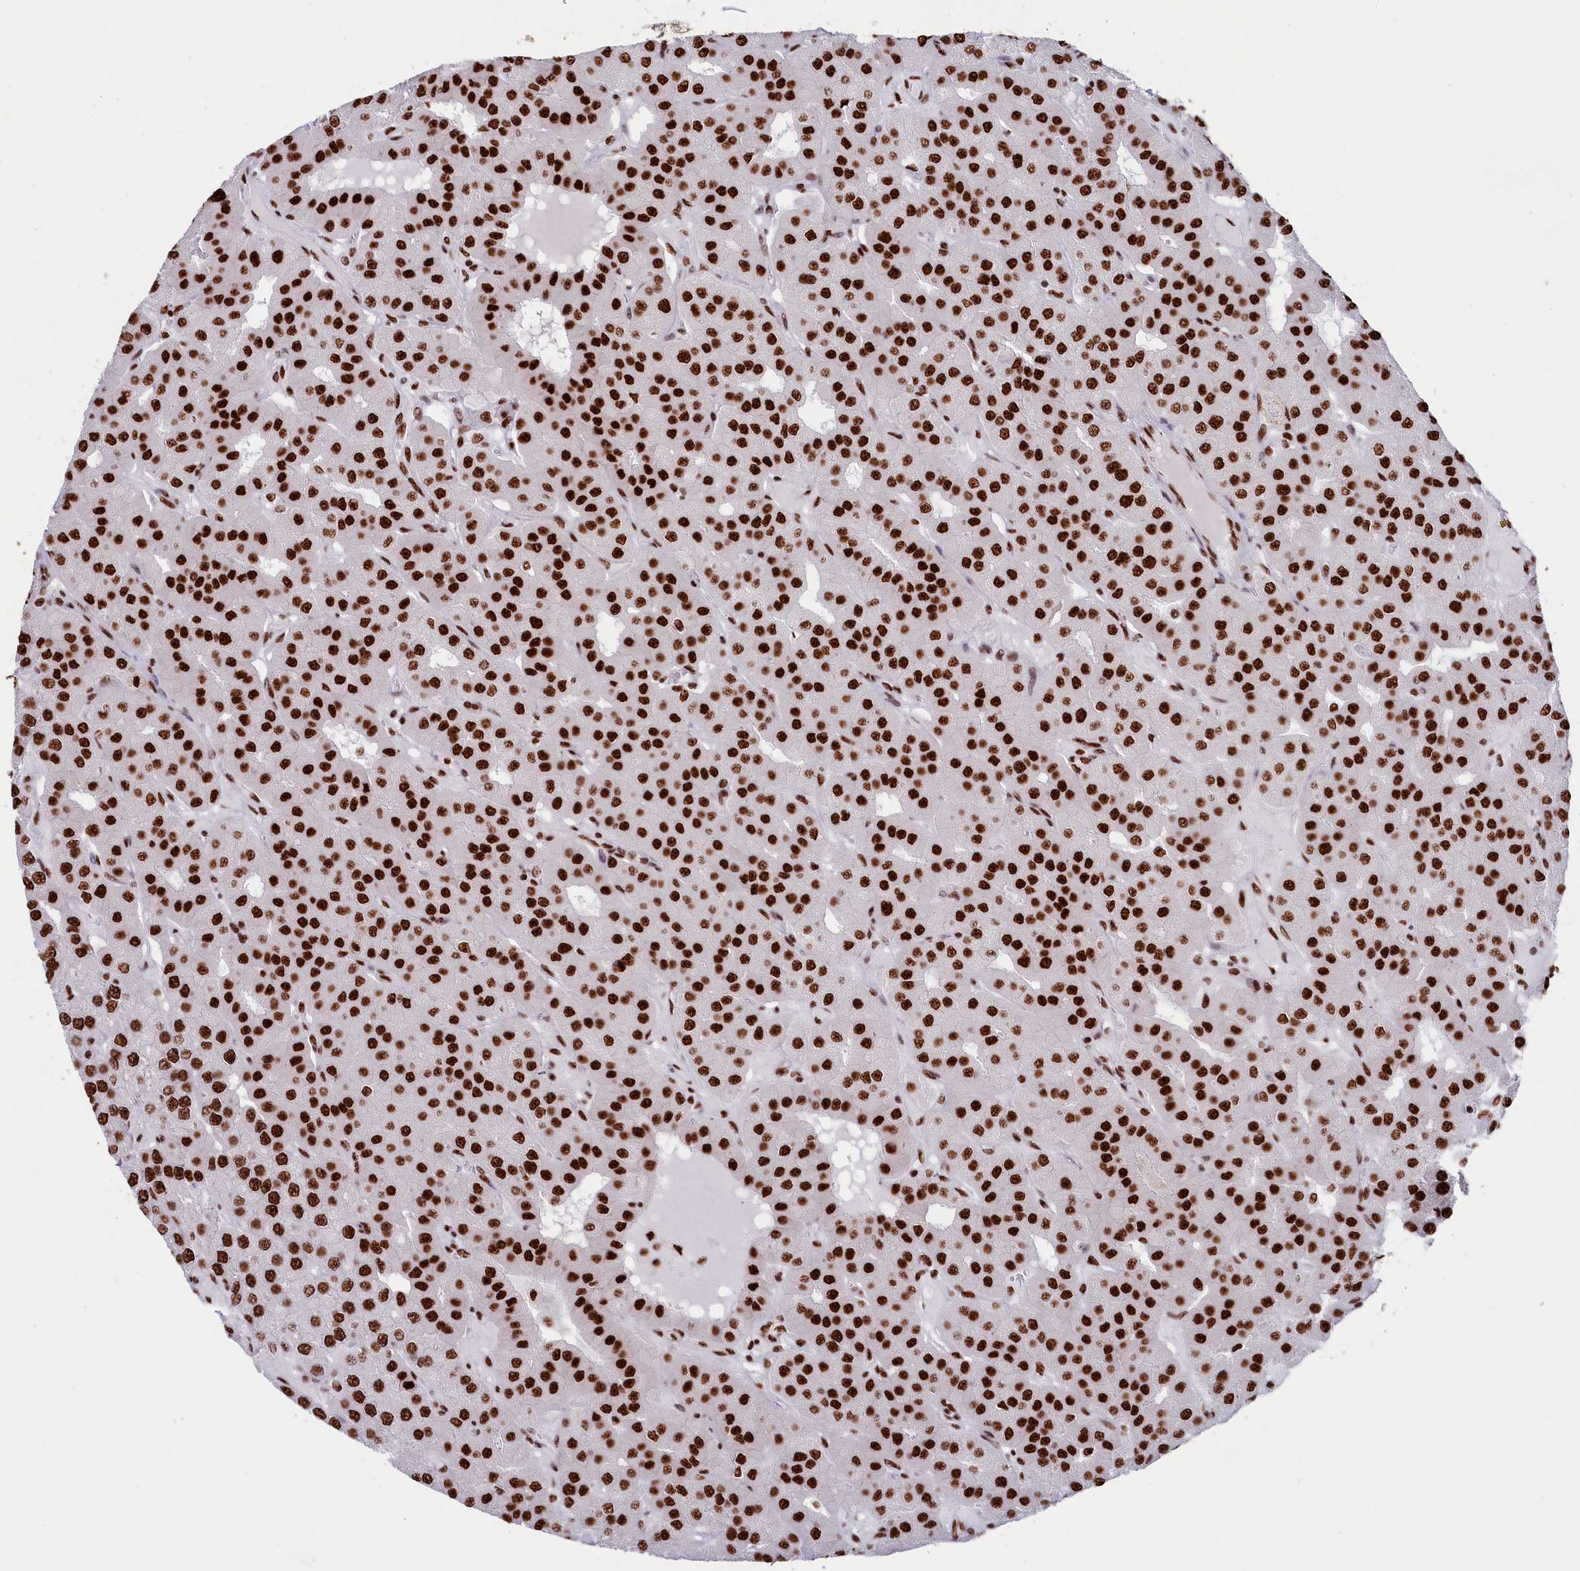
{"staining": {"intensity": "strong", "quantity": ">75%", "location": "nuclear"}, "tissue": "parathyroid gland", "cell_type": "Glandular cells", "image_type": "normal", "snomed": [{"axis": "morphology", "description": "Normal tissue, NOS"}, {"axis": "morphology", "description": "Adenoma, NOS"}, {"axis": "topography", "description": "Parathyroid gland"}], "caption": "IHC image of unremarkable human parathyroid gland stained for a protein (brown), which reveals high levels of strong nuclear positivity in about >75% of glandular cells.", "gene": "SNRNP70", "patient": {"sex": "female", "age": 86}}